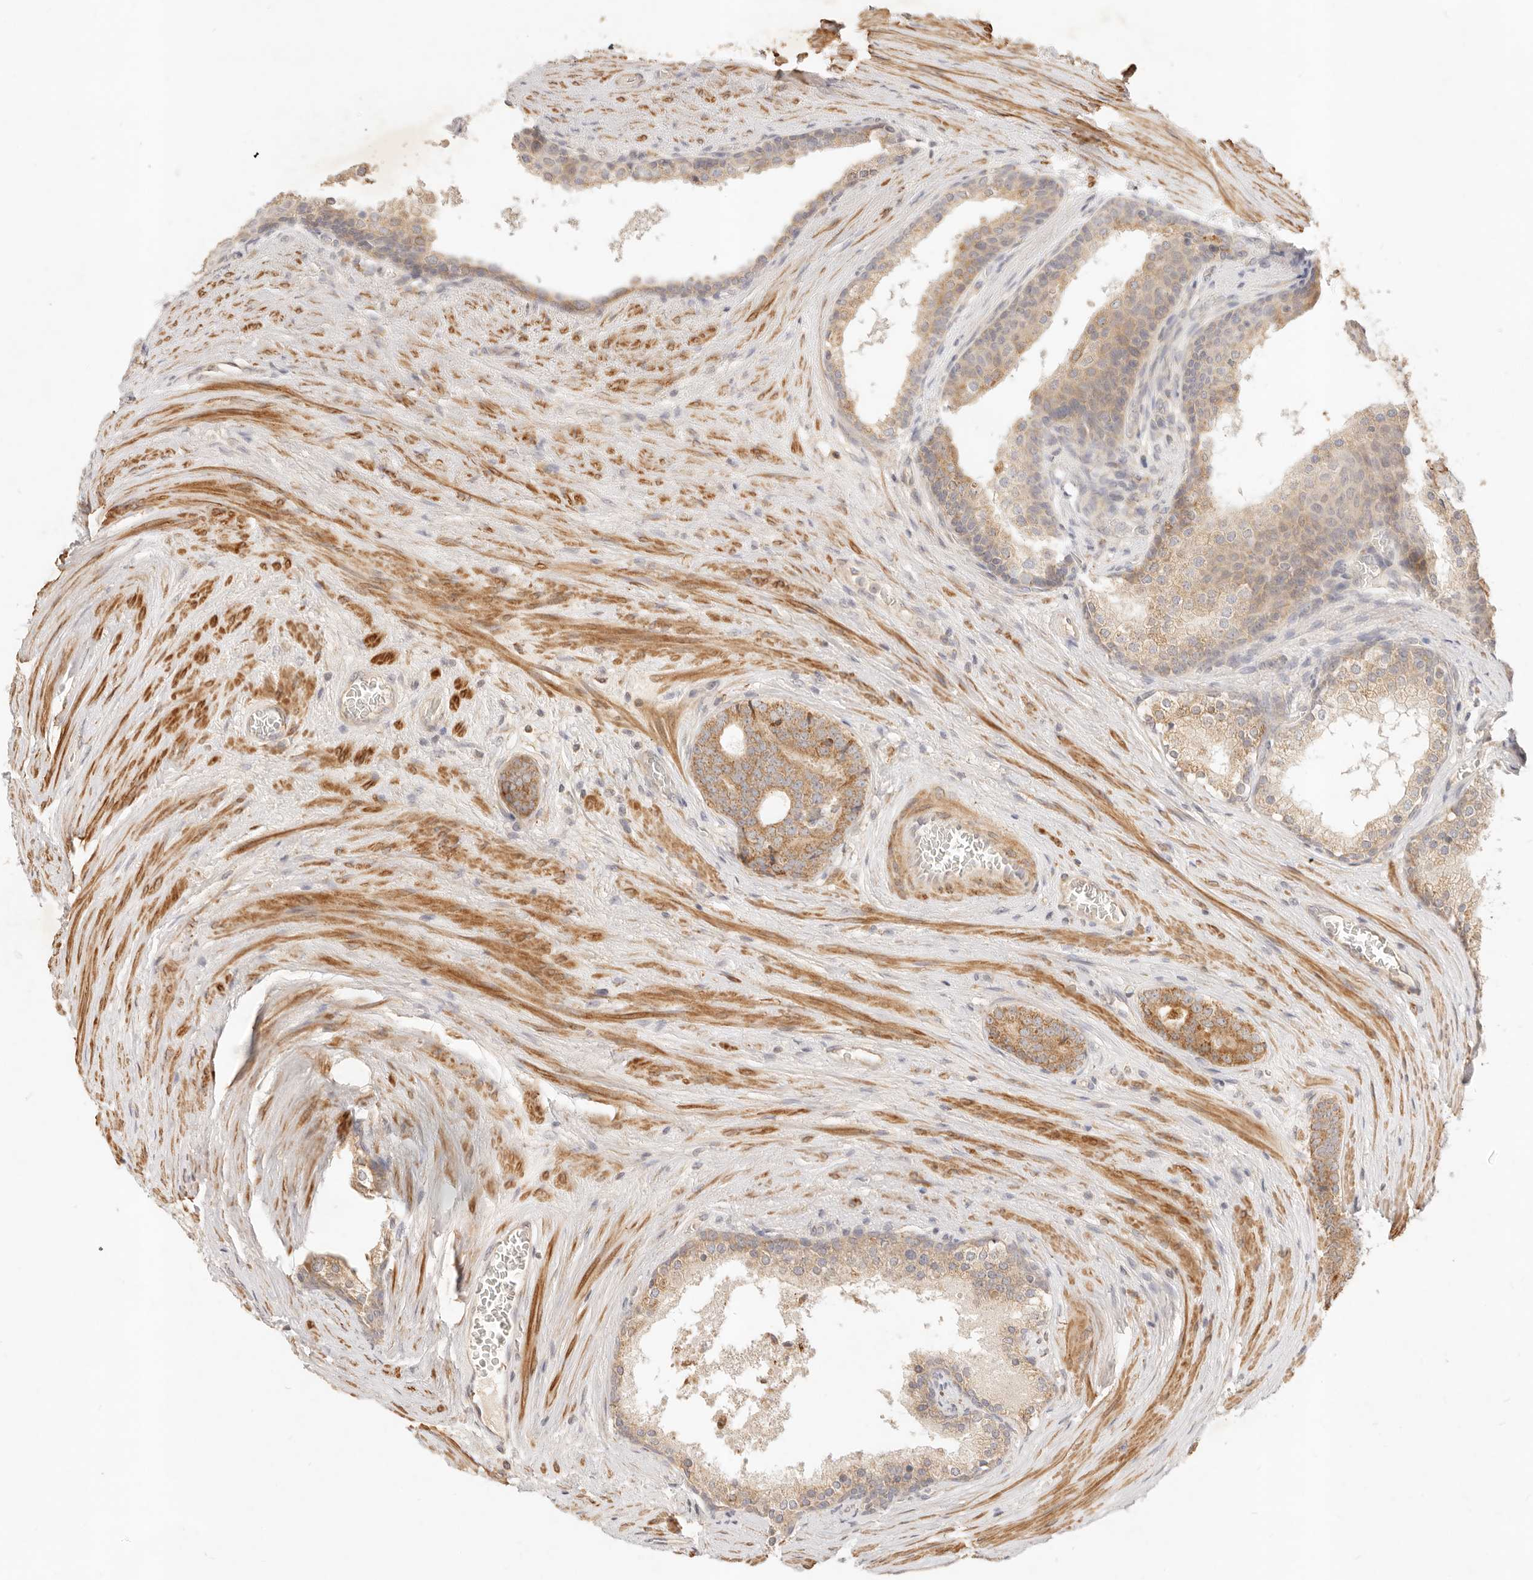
{"staining": {"intensity": "weak", "quantity": ">75%", "location": "cytoplasmic/membranous"}, "tissue": "prostate cancer", "cell_type": "Tumor cells", "image_type": "cancer", "snomed": [{"axis": "morphology", "description": "Adenocarcinoma, High grade"}, {"axis": "topography", "description": "Prostate"}], "caption": "Immunohistochemical staining of high-grade adenocarcinoma (prostate) displays weak cytoplasmic/membranous protein staining in approximately >75% of tumor cells.", "gene": "RUBCNL", "patient": {"sex": "male", "age": 56}}